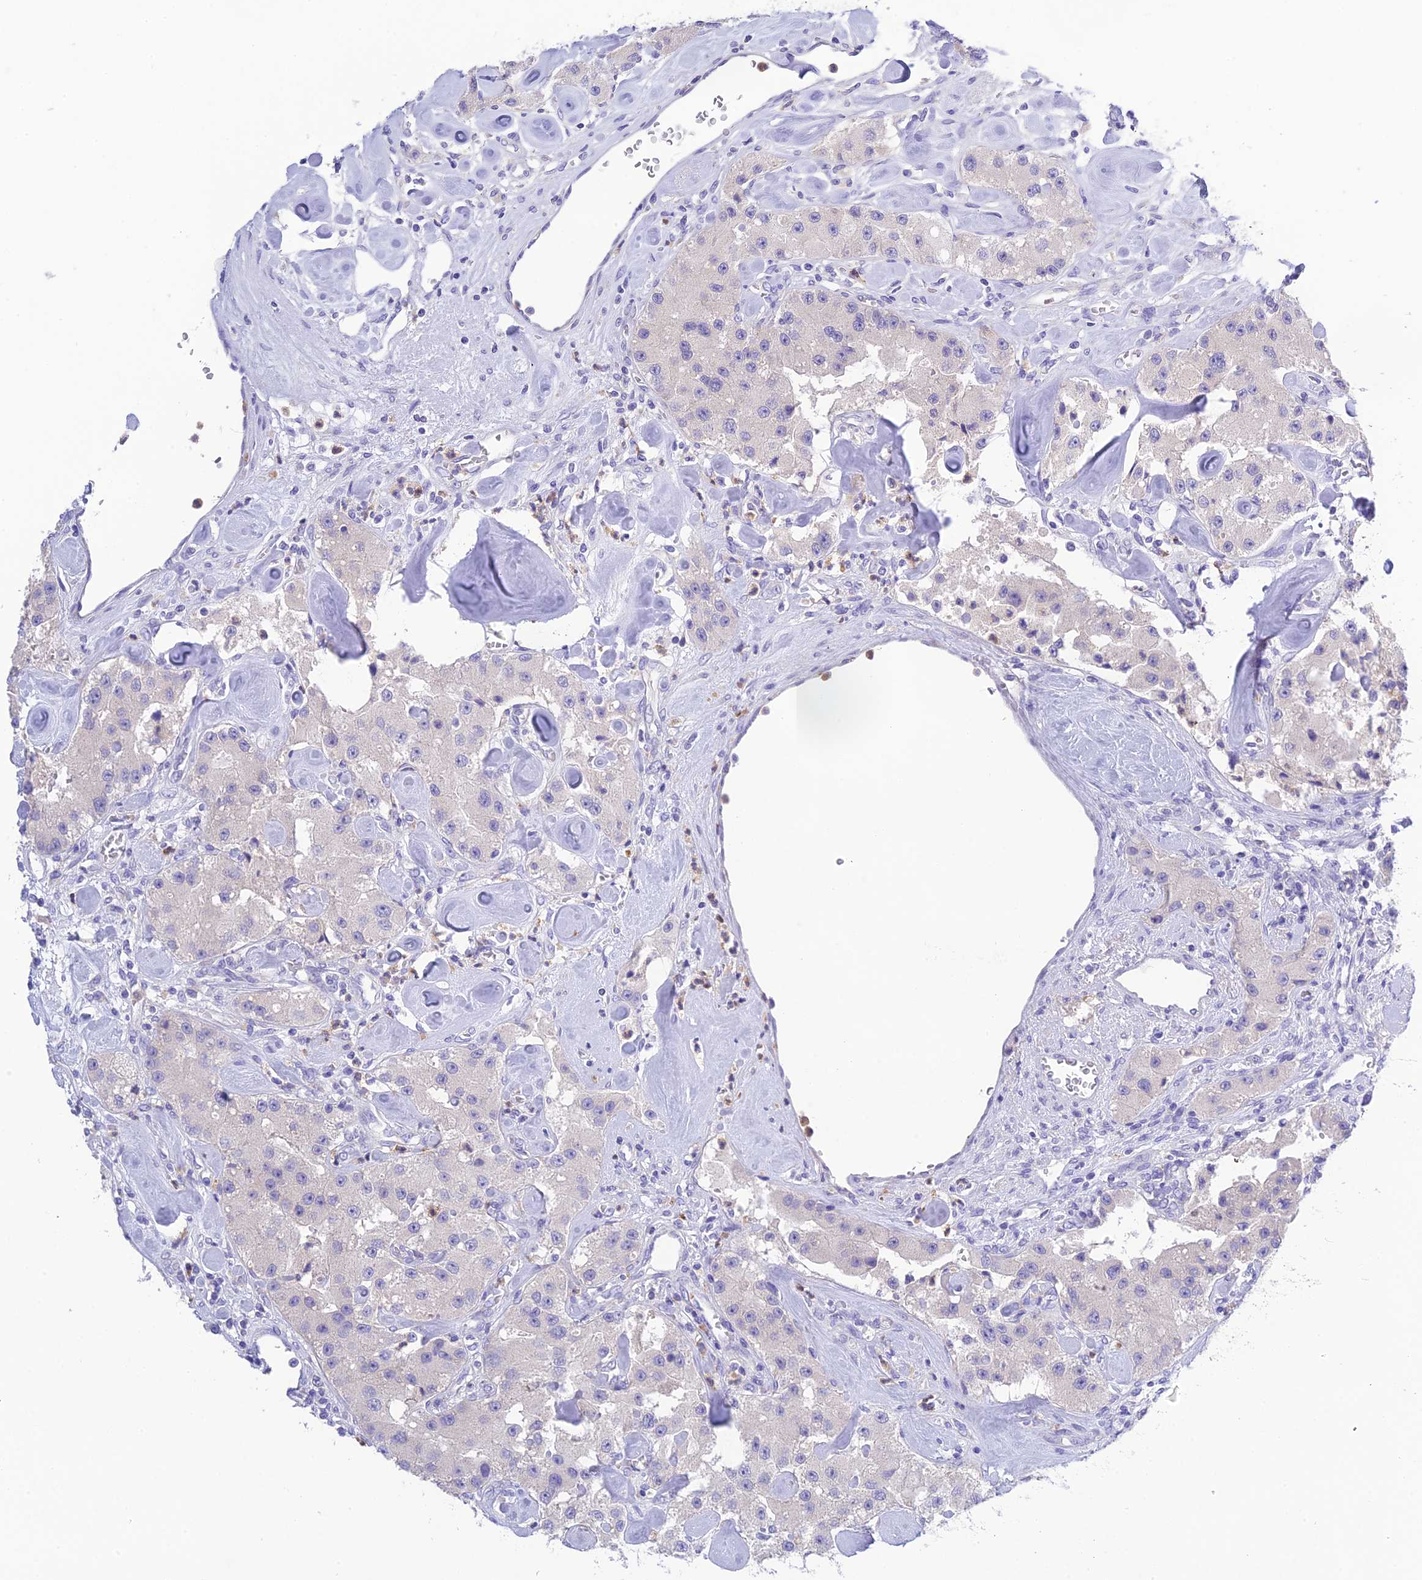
{"staining": {"intensity": "negative", "quantity": "none", "location": "none"}, "tissue": "carcinoid", "cell_type": "Tumor cells", "image_type": "cancer", "snomed": [{"axis": "morphology", "description": "Carcinoid, malignant, NOS"}, {"axis": "topography", "description": "Pancreas"}], "caption": "Immunohistochemical staining of human carcinoid demonstrates no significant staining in tumor cells.", "gene": "KIAA0408", "patient": {"sex": "male", "age": 41}}